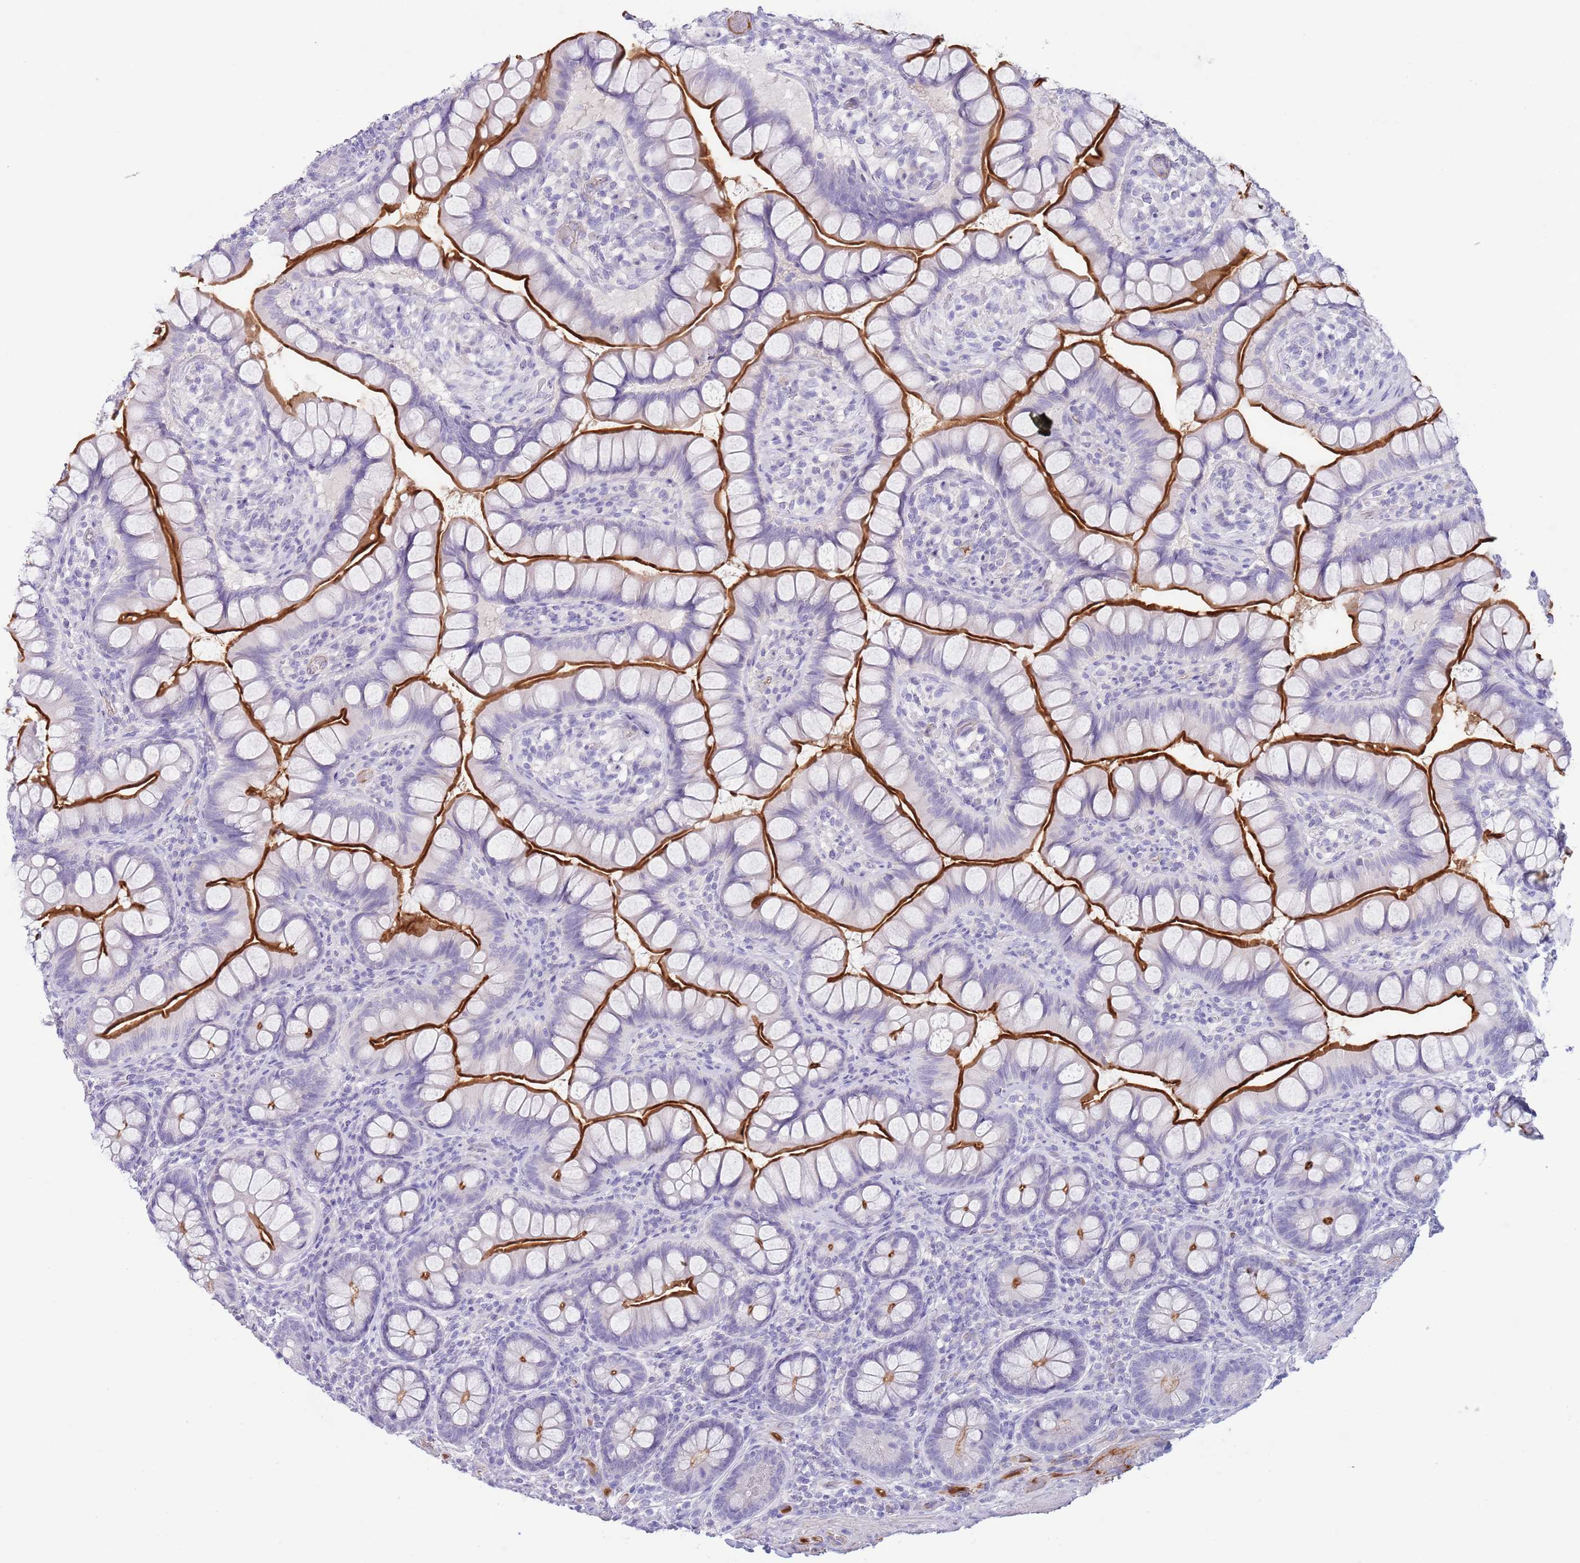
{"staining": {"intensity": "strong", "quantity": ">75%", "location": "cytoplasmic/membranous"}, "tissue": "small intestine", "cell_type": "Glandular cells", "image_type": "normal", "snomed": [{"axis": "morphology", "description": "Normal tissue, NOS"}, {"axis": "topography", "description": "Small intestine"}], "caption": "Brown immunohistochemical staining in normal human small intestine shows strong cytoplasmic/membranous staining in about >75% of glandular cells.", "gene": "LEPROTL1", "patient": {"sex": "male", "age": 70}}